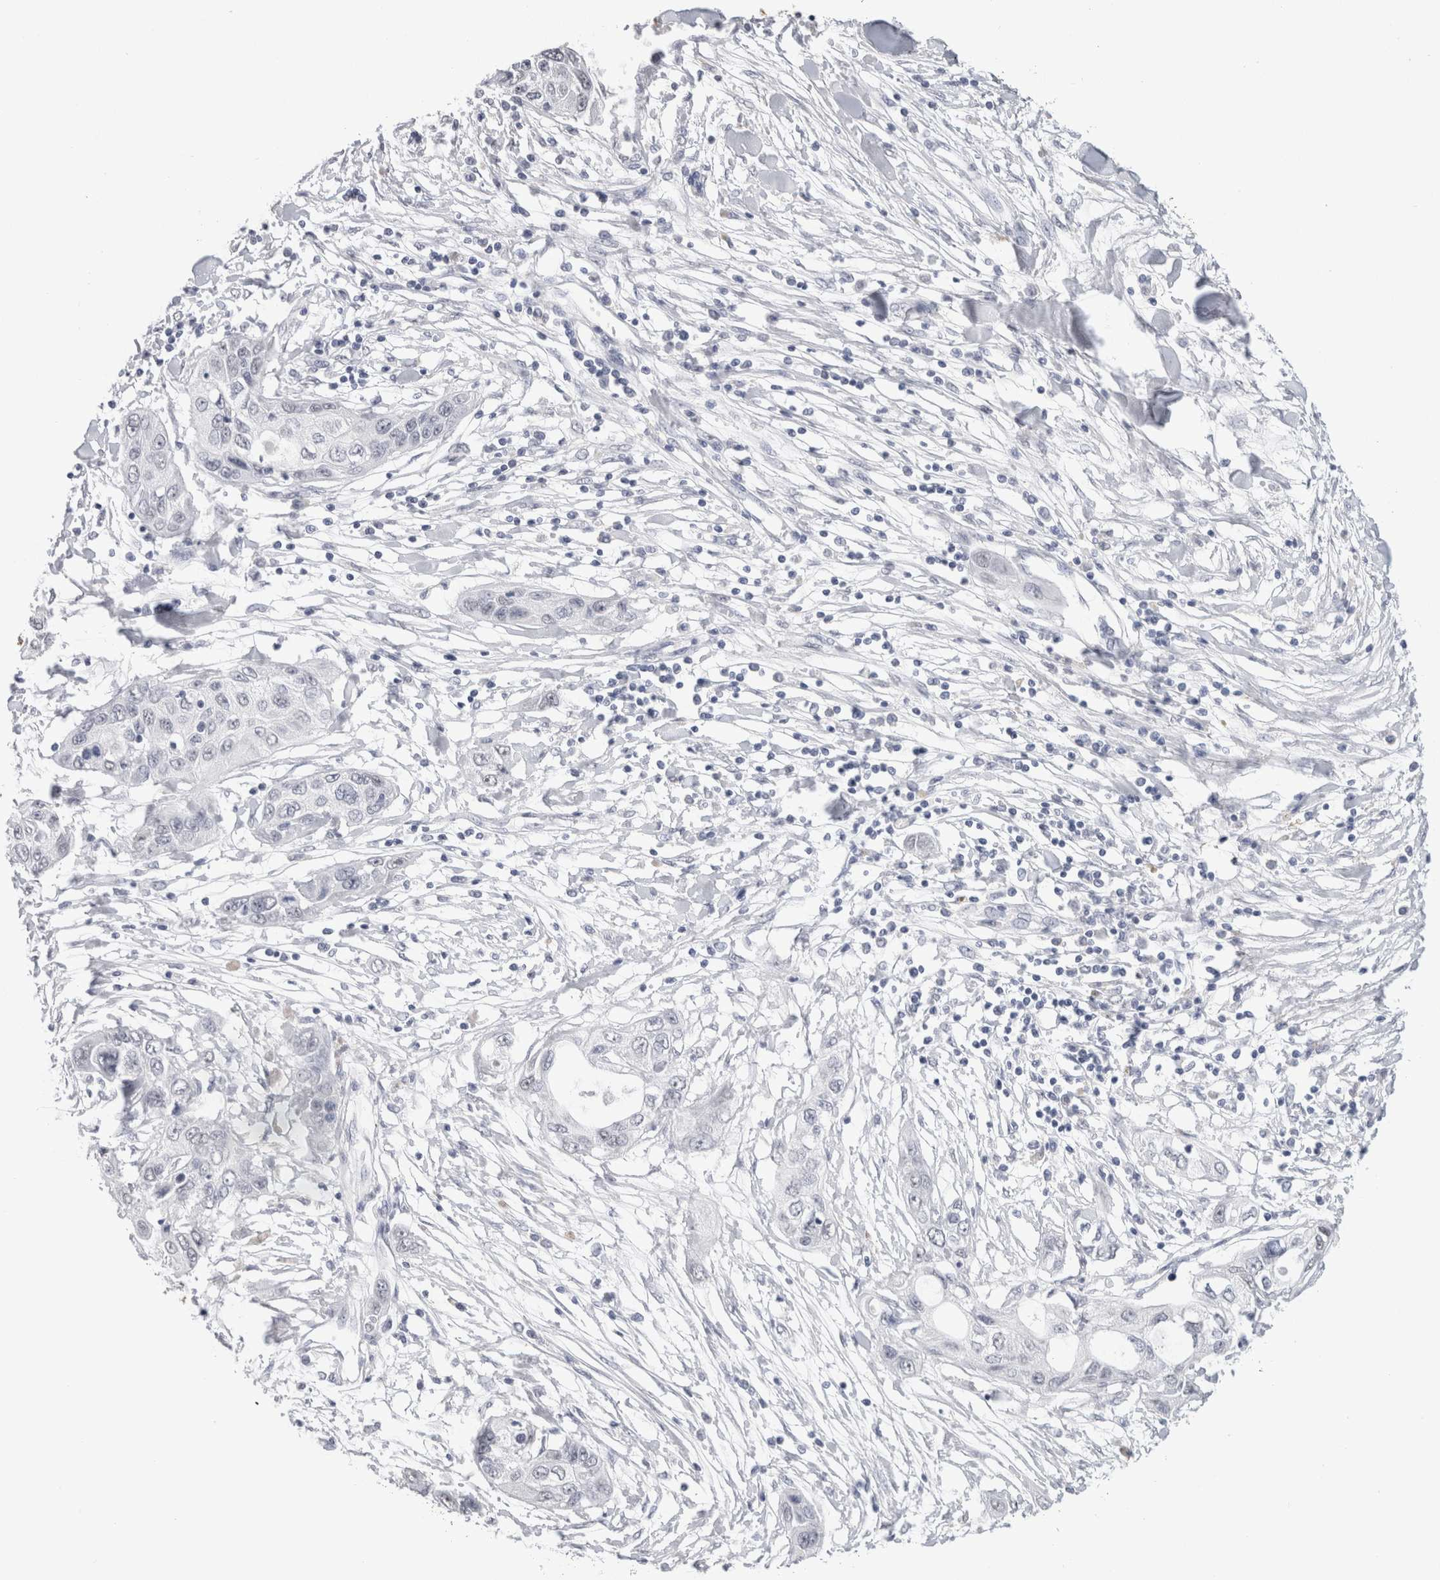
{"staining": {"intensity": "negative", "quantity": "none", "location": "none"}, "tissue": "pancreatic cancer", "cell_type": "Tumor cells", "image_type": "cancer", "snomed": [{"axis": "morphology", "description": "Adenocarcinoma, NOS"}, {"axis": "topography", "description": "Pancreas"}], "caption": "Tumor cells are negative for protein expression in human adenocarcinoma (pancreatic).", "gene": "CADM3", "patient": {"sex": "female", "age": 70}}